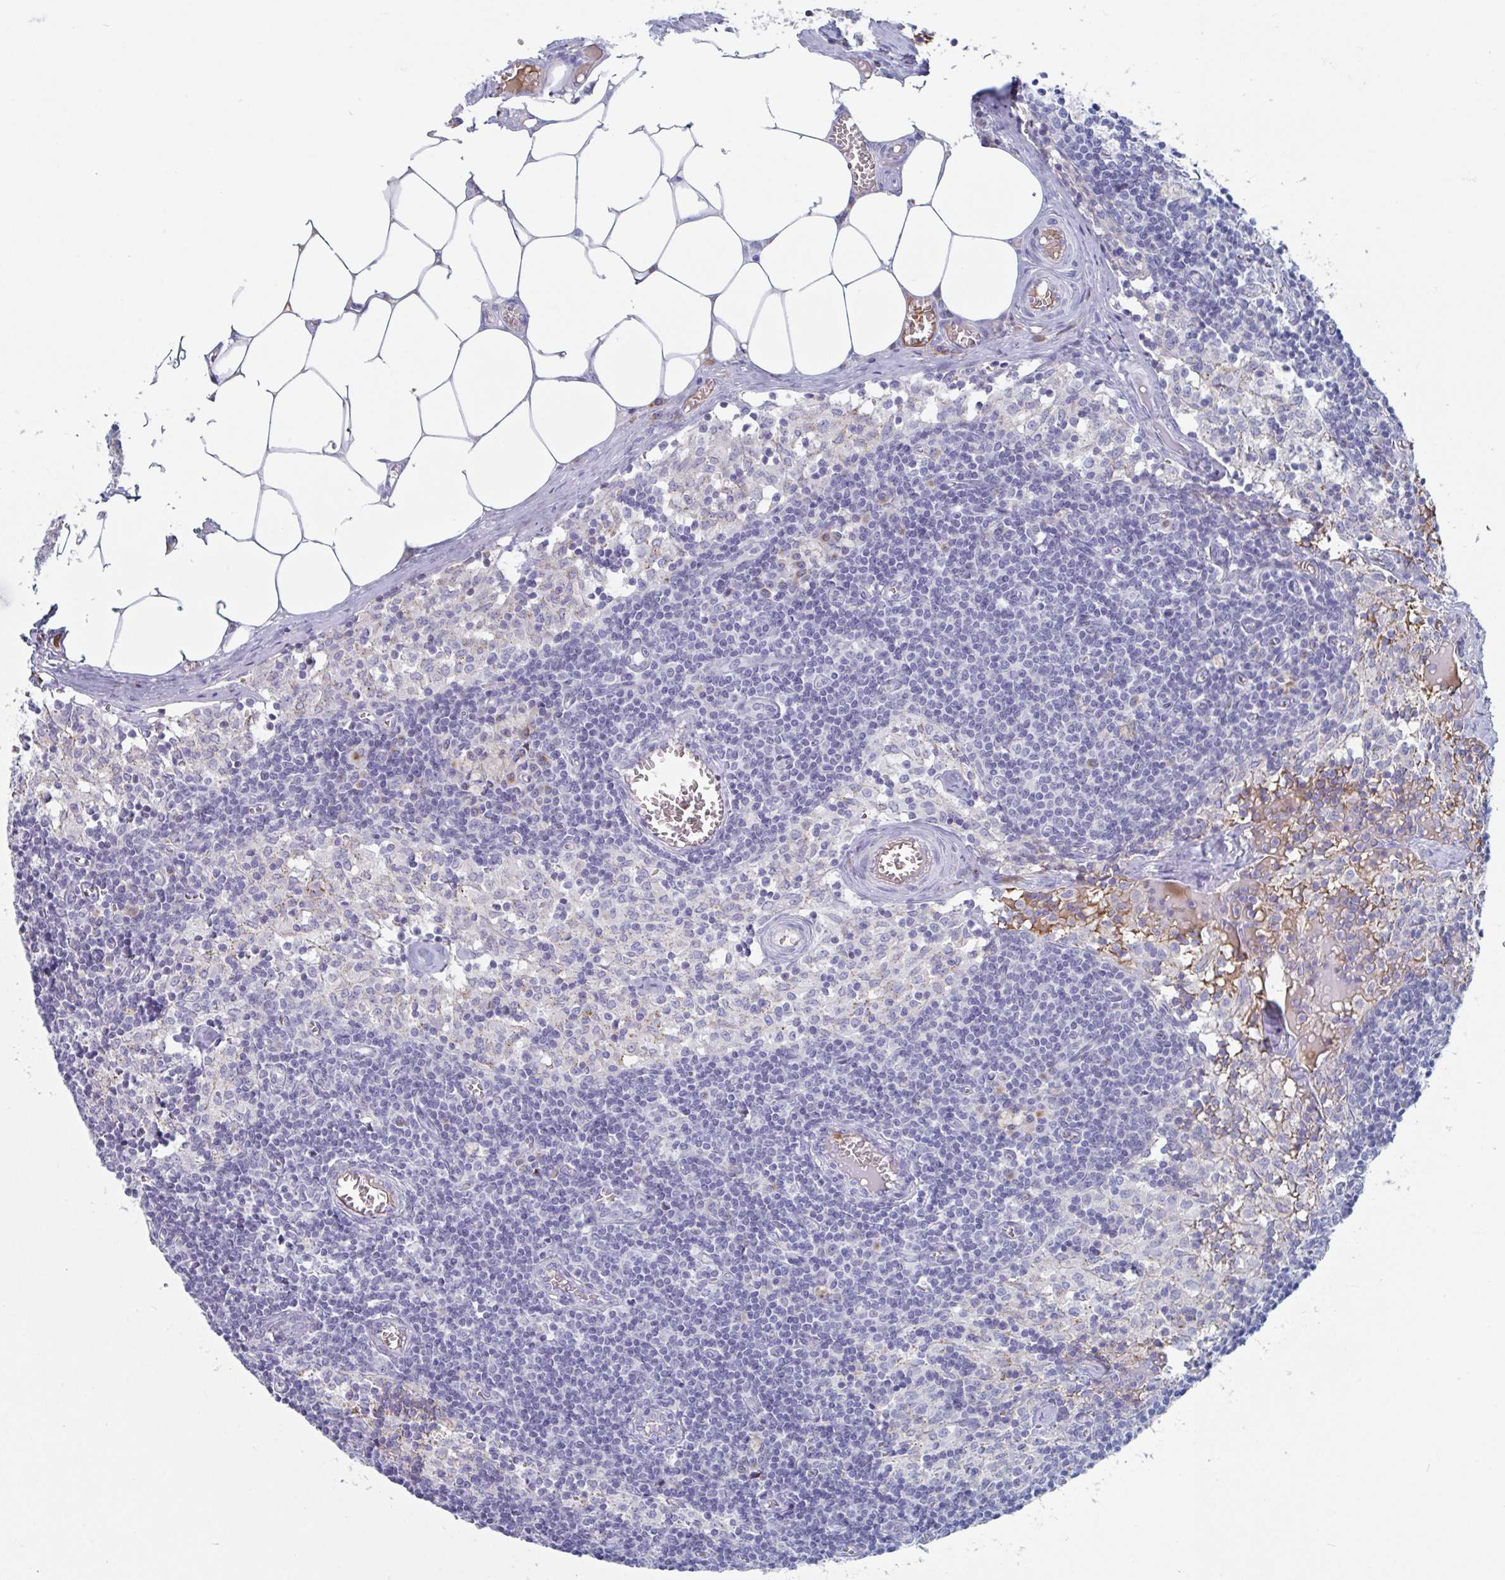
{"staining": {"intensity": "negative", "quantity": "none", "location": "none"}, "tissue": "lymph node", "cell_type": "Germinal center cells", "image_type": "normal", "snomed": [{"axis": "morphology", "description": "Normal tissue, NOS"}, {"axis": "topography", "description": "Lymph node"}], "caption": "Immunohistochemical staining of benign lymph node reveals no significant expression in germinal center cells.", "gene": "NT5C3B", "patient": {"sex": "female", "age": 31}}